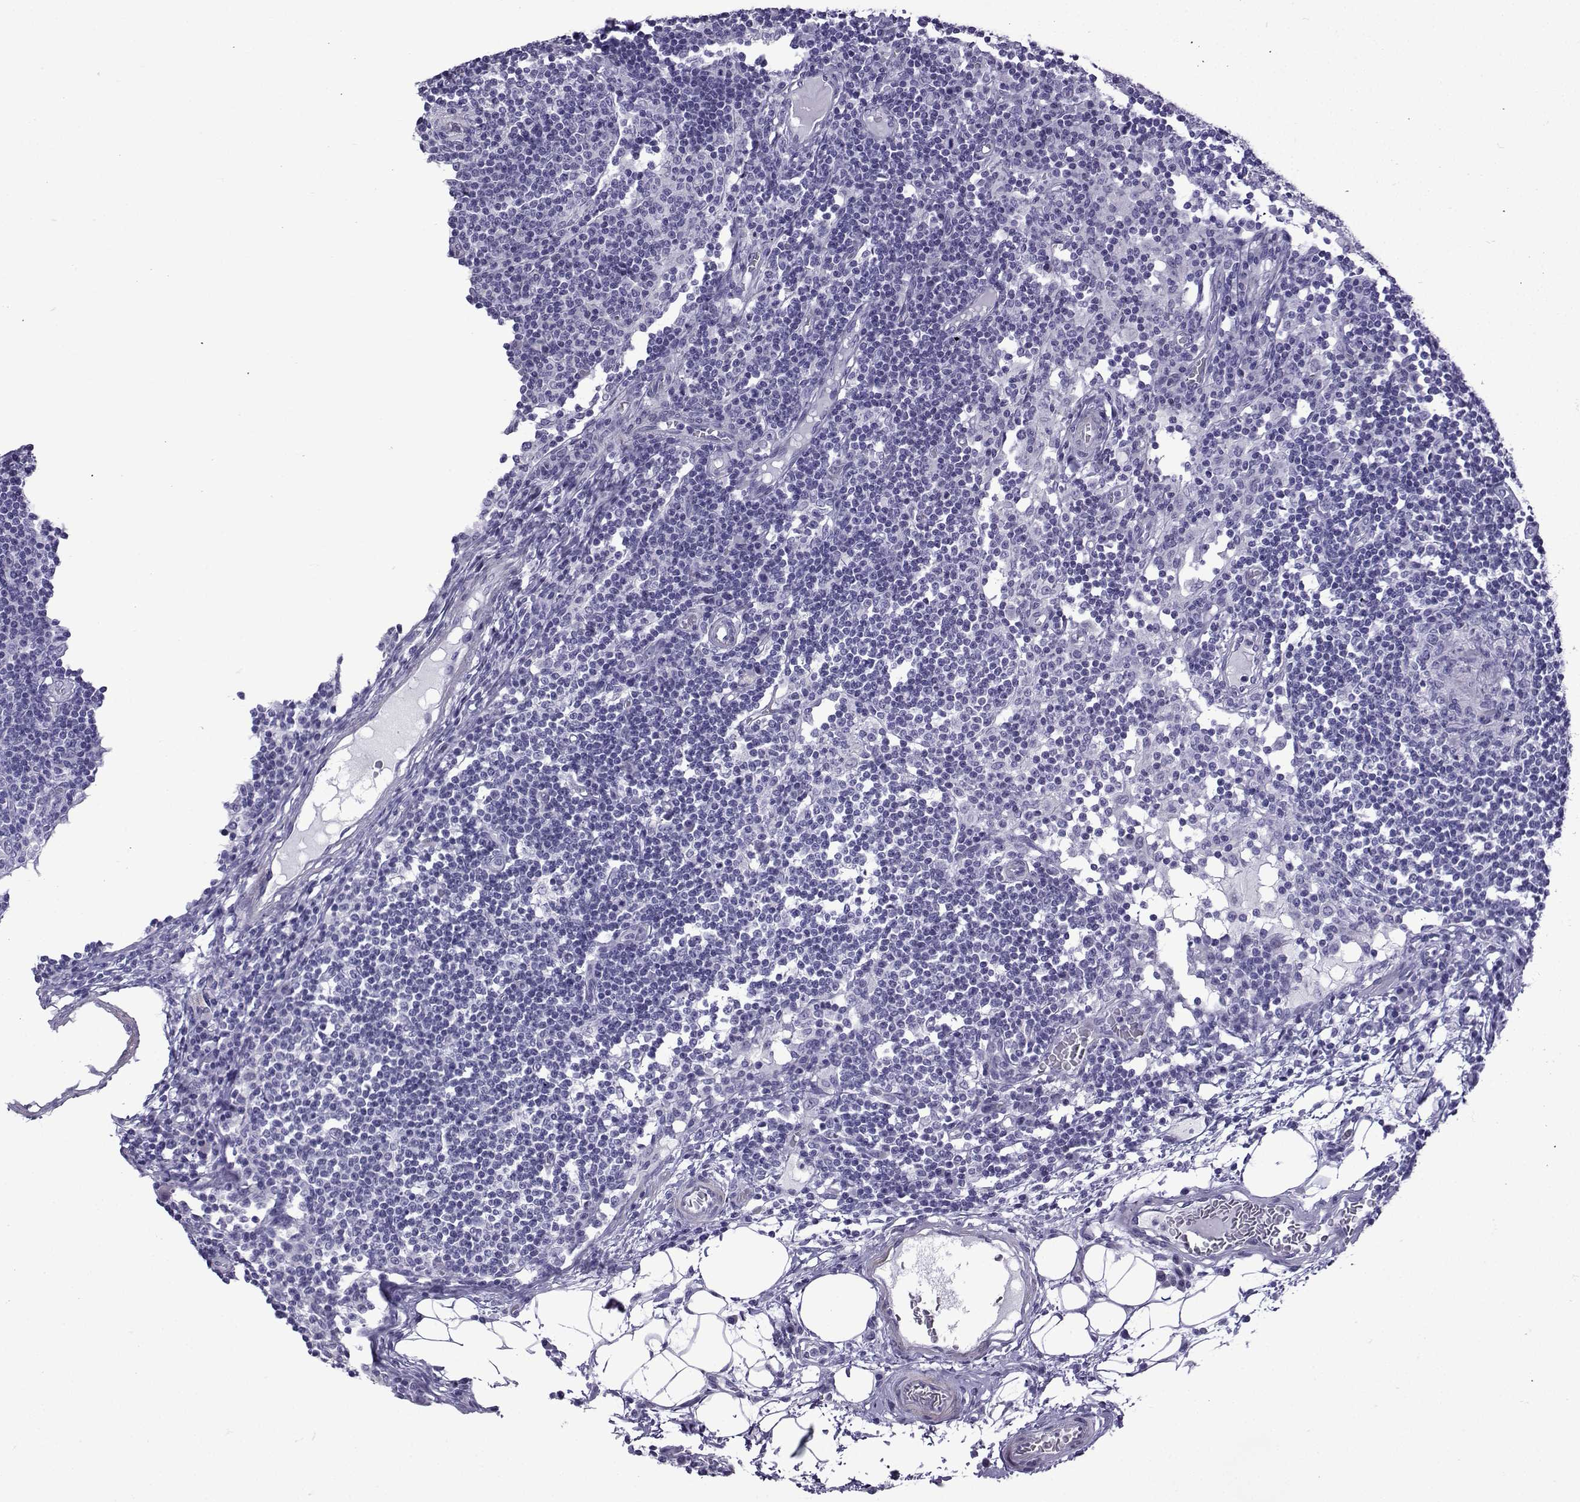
{"staining": {"intensity": "negative", "quantity": "none", "location": "none"}, "tissue": "lymph node", "cell_type": "Germinal center cells", "image_type": "normal", "snomed": [{"axis": "morphology", "description": "Normal tissue, NOS"}, {"axis": "topography", "description": "Lymph node"}], "caption": "The immunohistochemistry micrograph has no significant expression in germinal center cells of lymph node. (DAB immunohistochemistry visualized using brightfield microscopy, high magnification).", "gene": "KCNF1", "patient": {"sex": "female", "age": 72}}